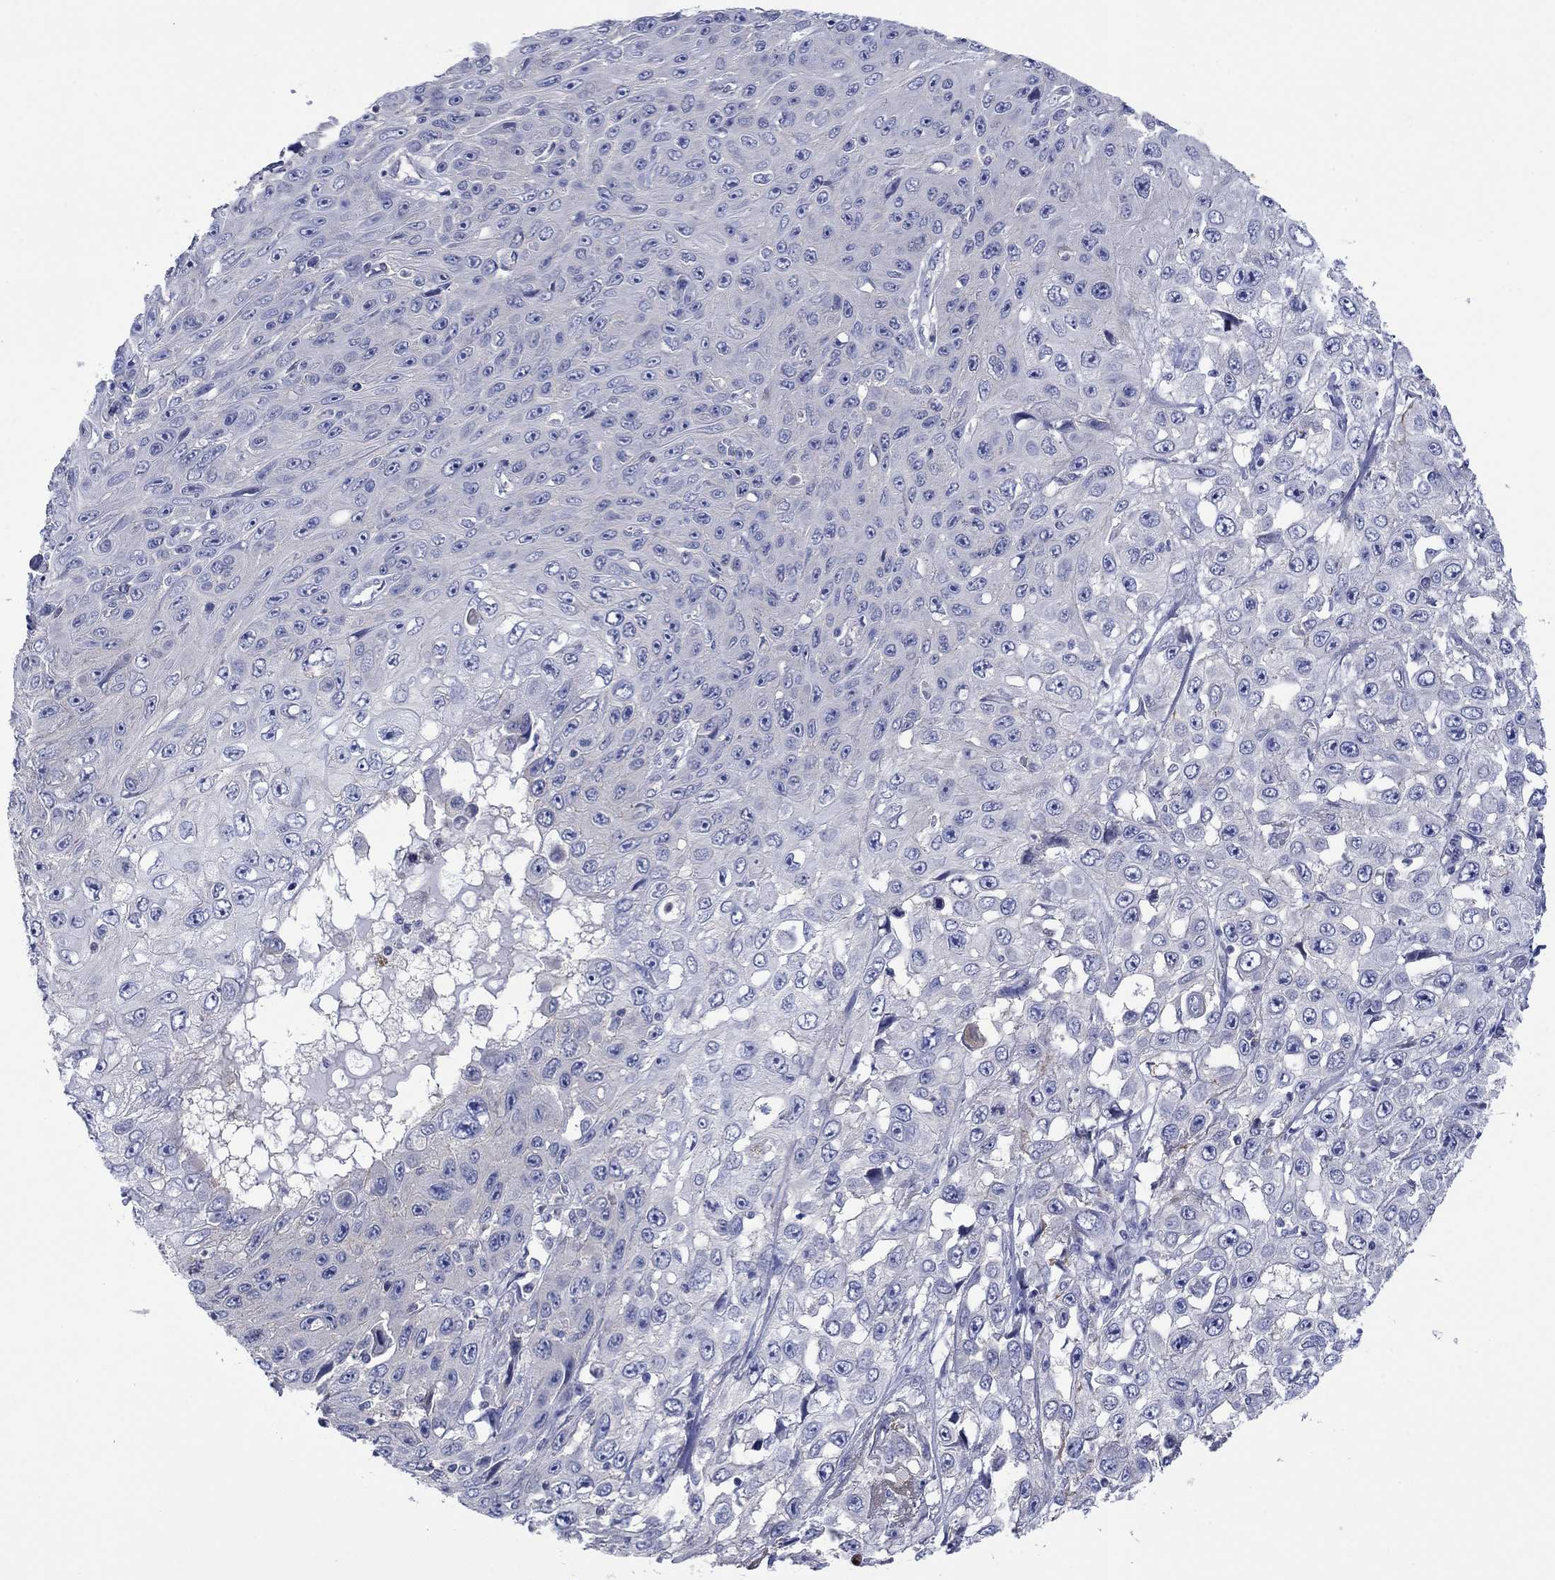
{"staining": {"intensity": "negative", "quantity": "none", "location": "none"}, "tissue": "skin cancer", "cell_type": "Tumor cells", "image_type": "cancer", "snomed": [{"axis": "morphology", "description": "Squamous cell carcinoma, NOS"}, {"axis": "topography", "description": "Skin"}], "caption": "A histopathology image of skin cancer stained for a protein shows no brown staining in tumor cells. (Stains: DAB immunohistochemistry (IHC) with hematoxylin counter stain, Microscopy: brightfield microscopy at high magnification).", "gene": "TPRN", "patient": {"sex": "male", "age": 82}}